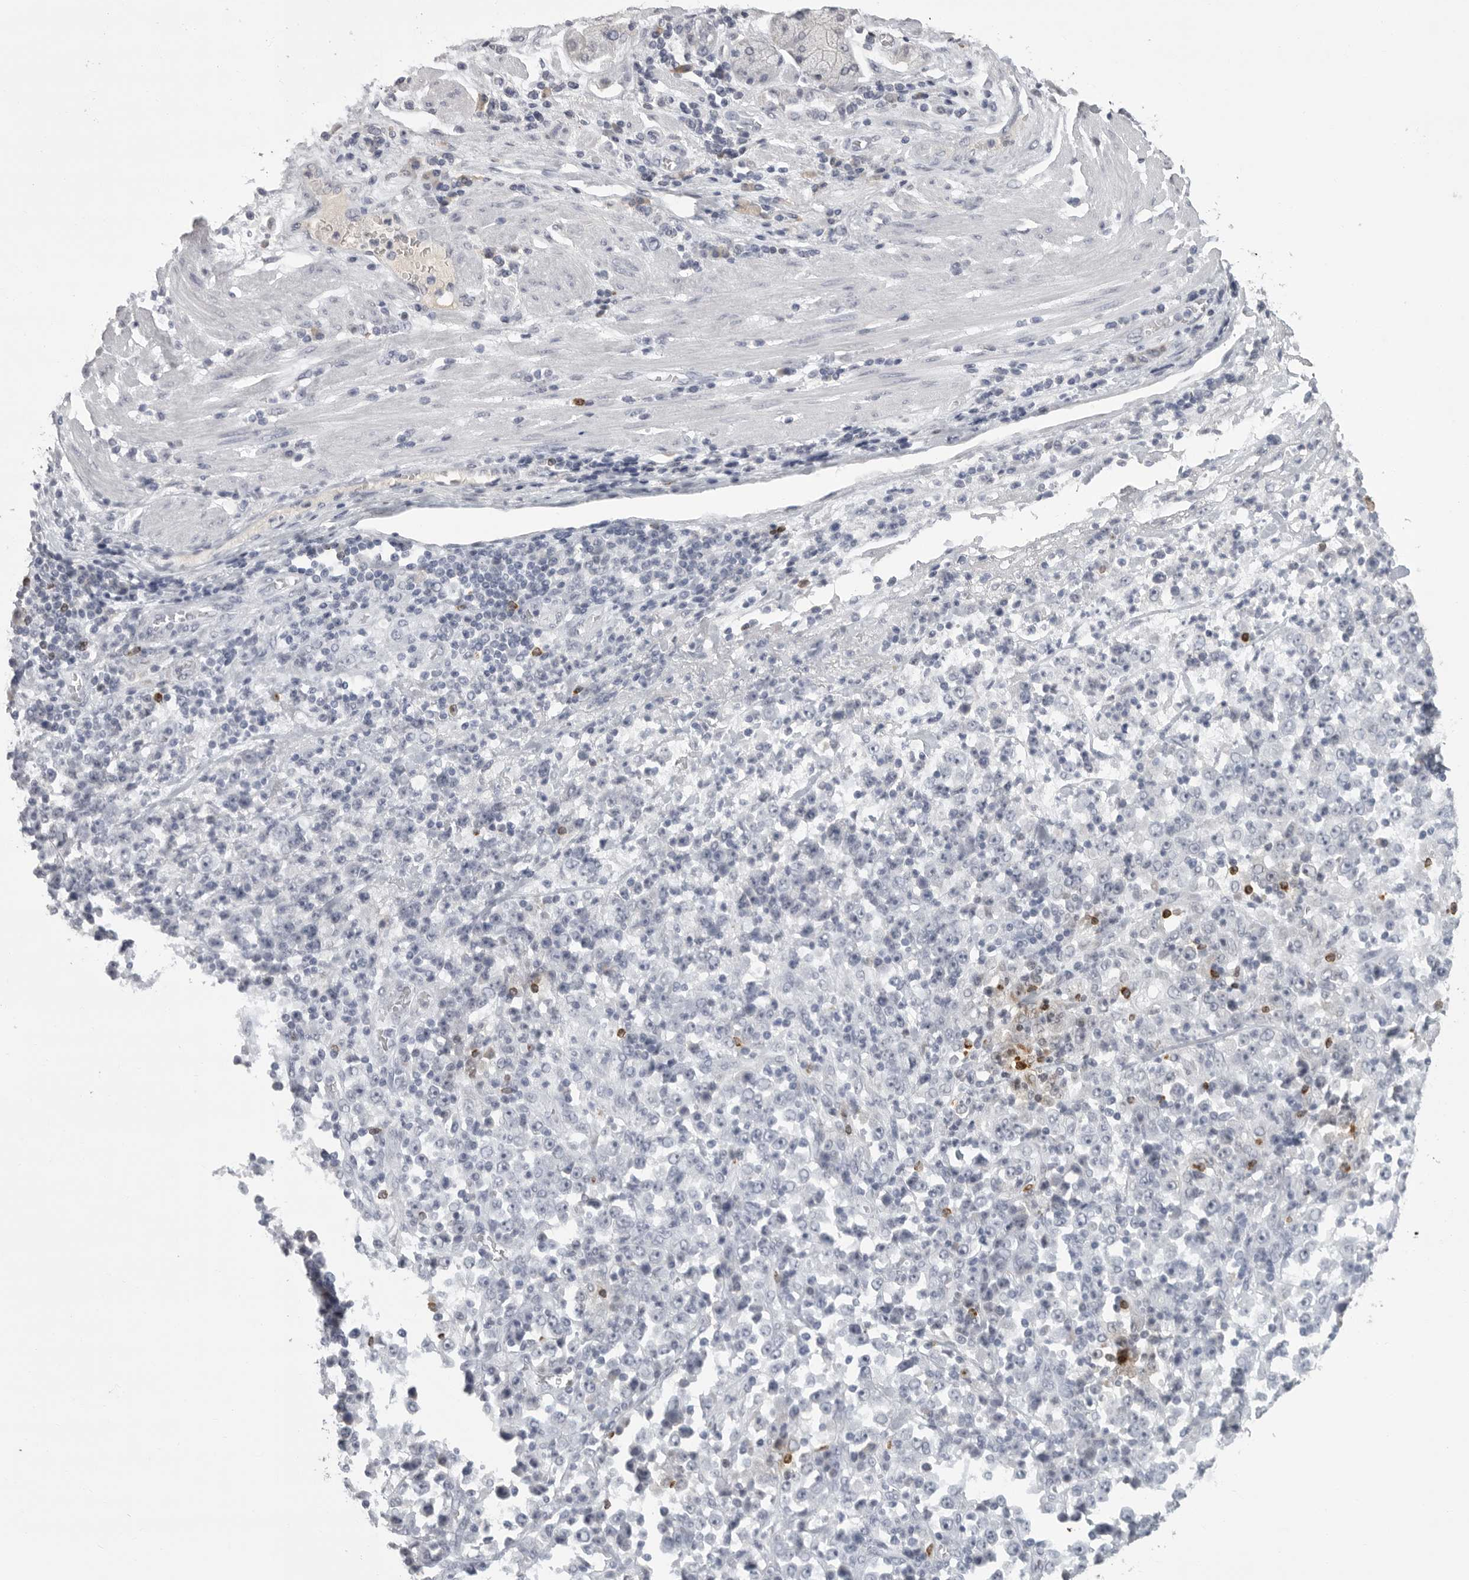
{"staining": {"intensity": "negative", "quantity": "none", "location": "none"}, "tissue": "stomach cancer", "cell_type": "Tumor cells", "image_type": "cancer", "snomed": [{"axis": "morphology", "description": "Normal tissue, NOS"}, {"axis": "morphology", "description": "Adenocarcinoma, NOS"}, {"axis": "topography", "description": "Stomach, upper"}, {"axis": "topography", "description": "Stomach"}], "caption": "The photomicrograph demonstrates no staining of tumor cells in stomach adenocarcinoma.", "gene": "GNLY", "patient": {"sex": "male", "age": 59}}